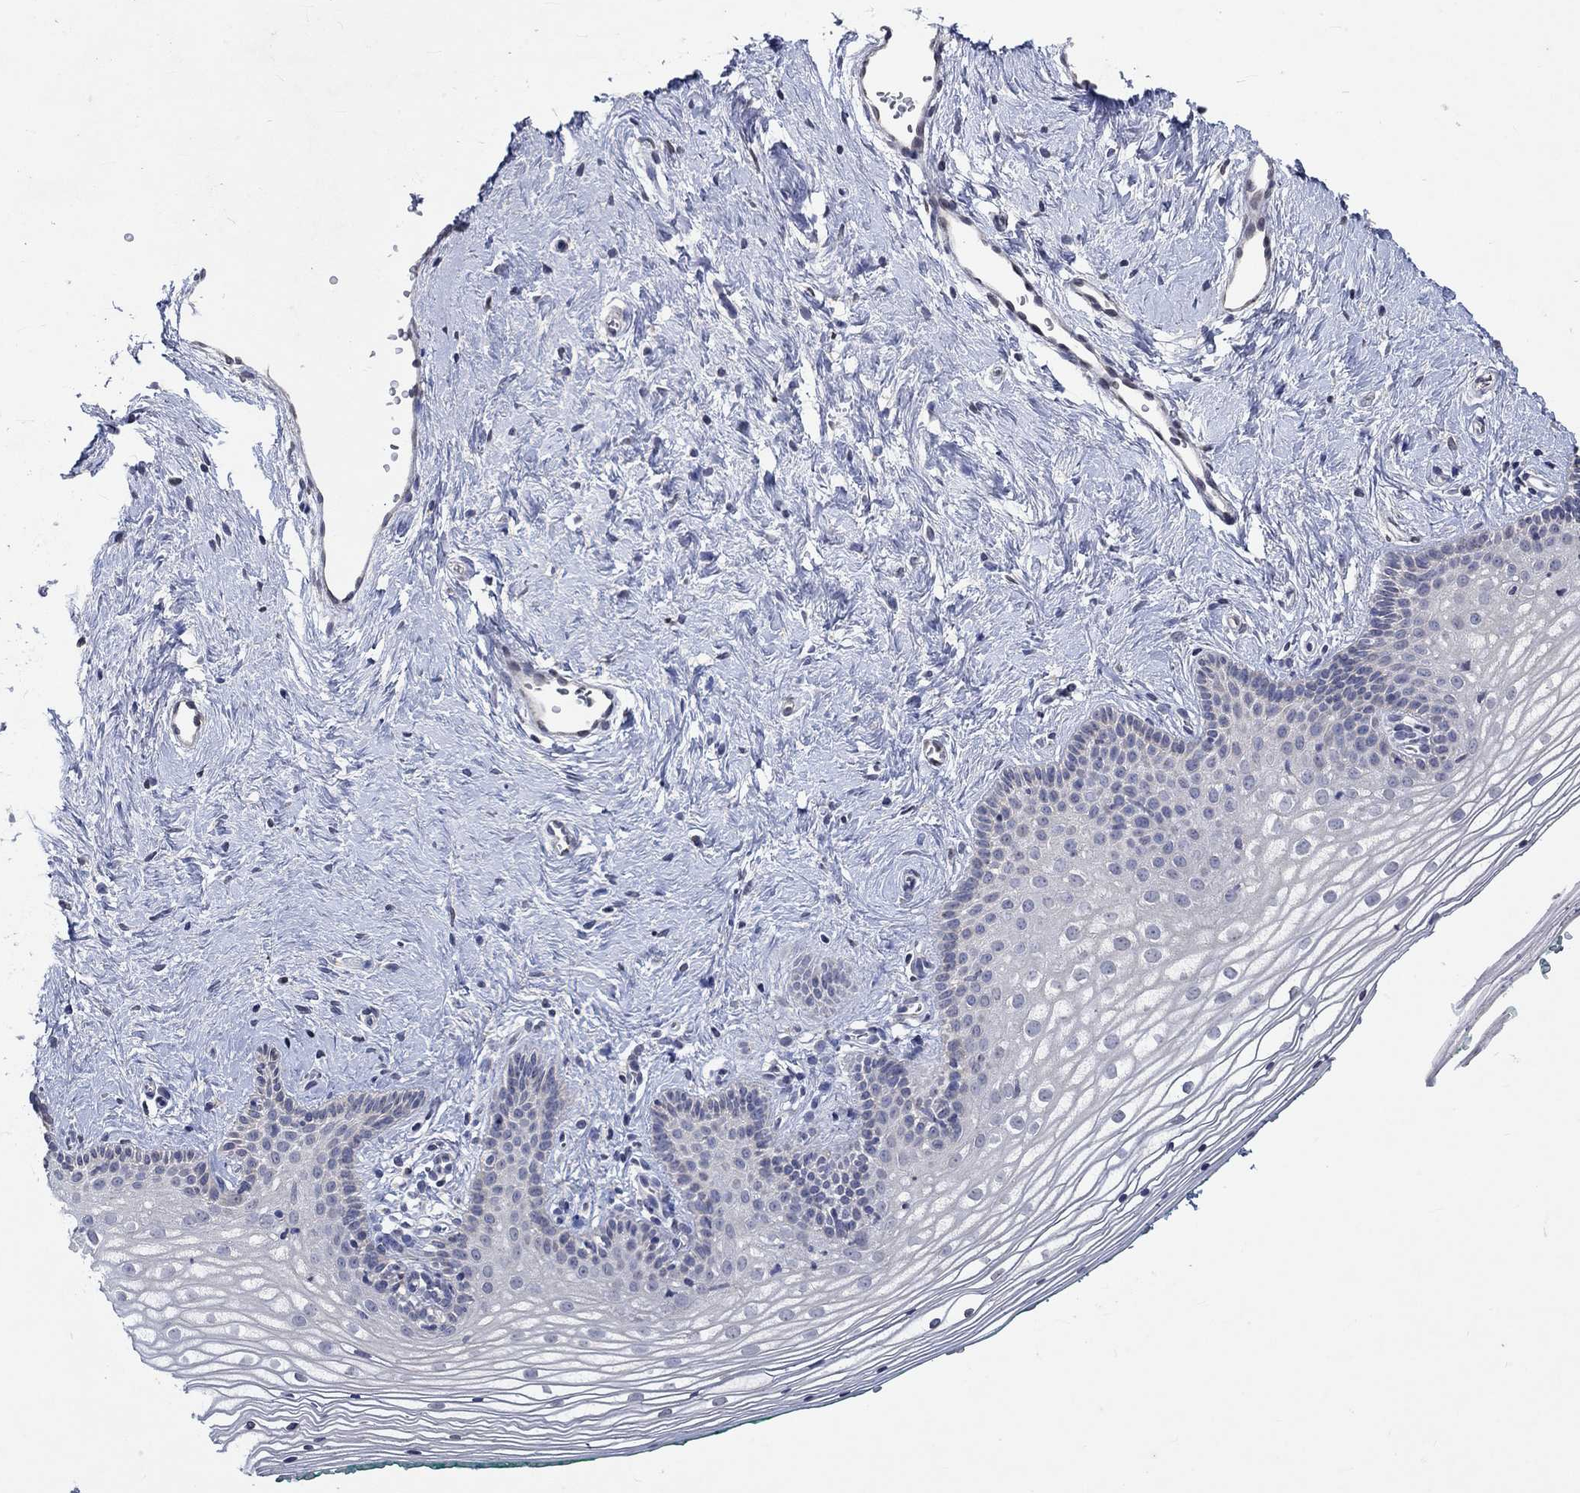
{"staining": {"intensity": "negative", "quantity": "none", "location": "none"}, "tissue": "vagina", "cell_type": "Squamous epithelial cells", "image_type": "normal", "snomed": [{"axis": "morphology", "description": "Normal tissue, NOS"}, {"axis": "topography", "description": "Vagina"}], "caption": "This is an IHC micrograph of benign human vagina. There is no staining in squamous epithelial cells.", "gene": "TMEM169", "patient": {"sex": "female", "age": 36}}